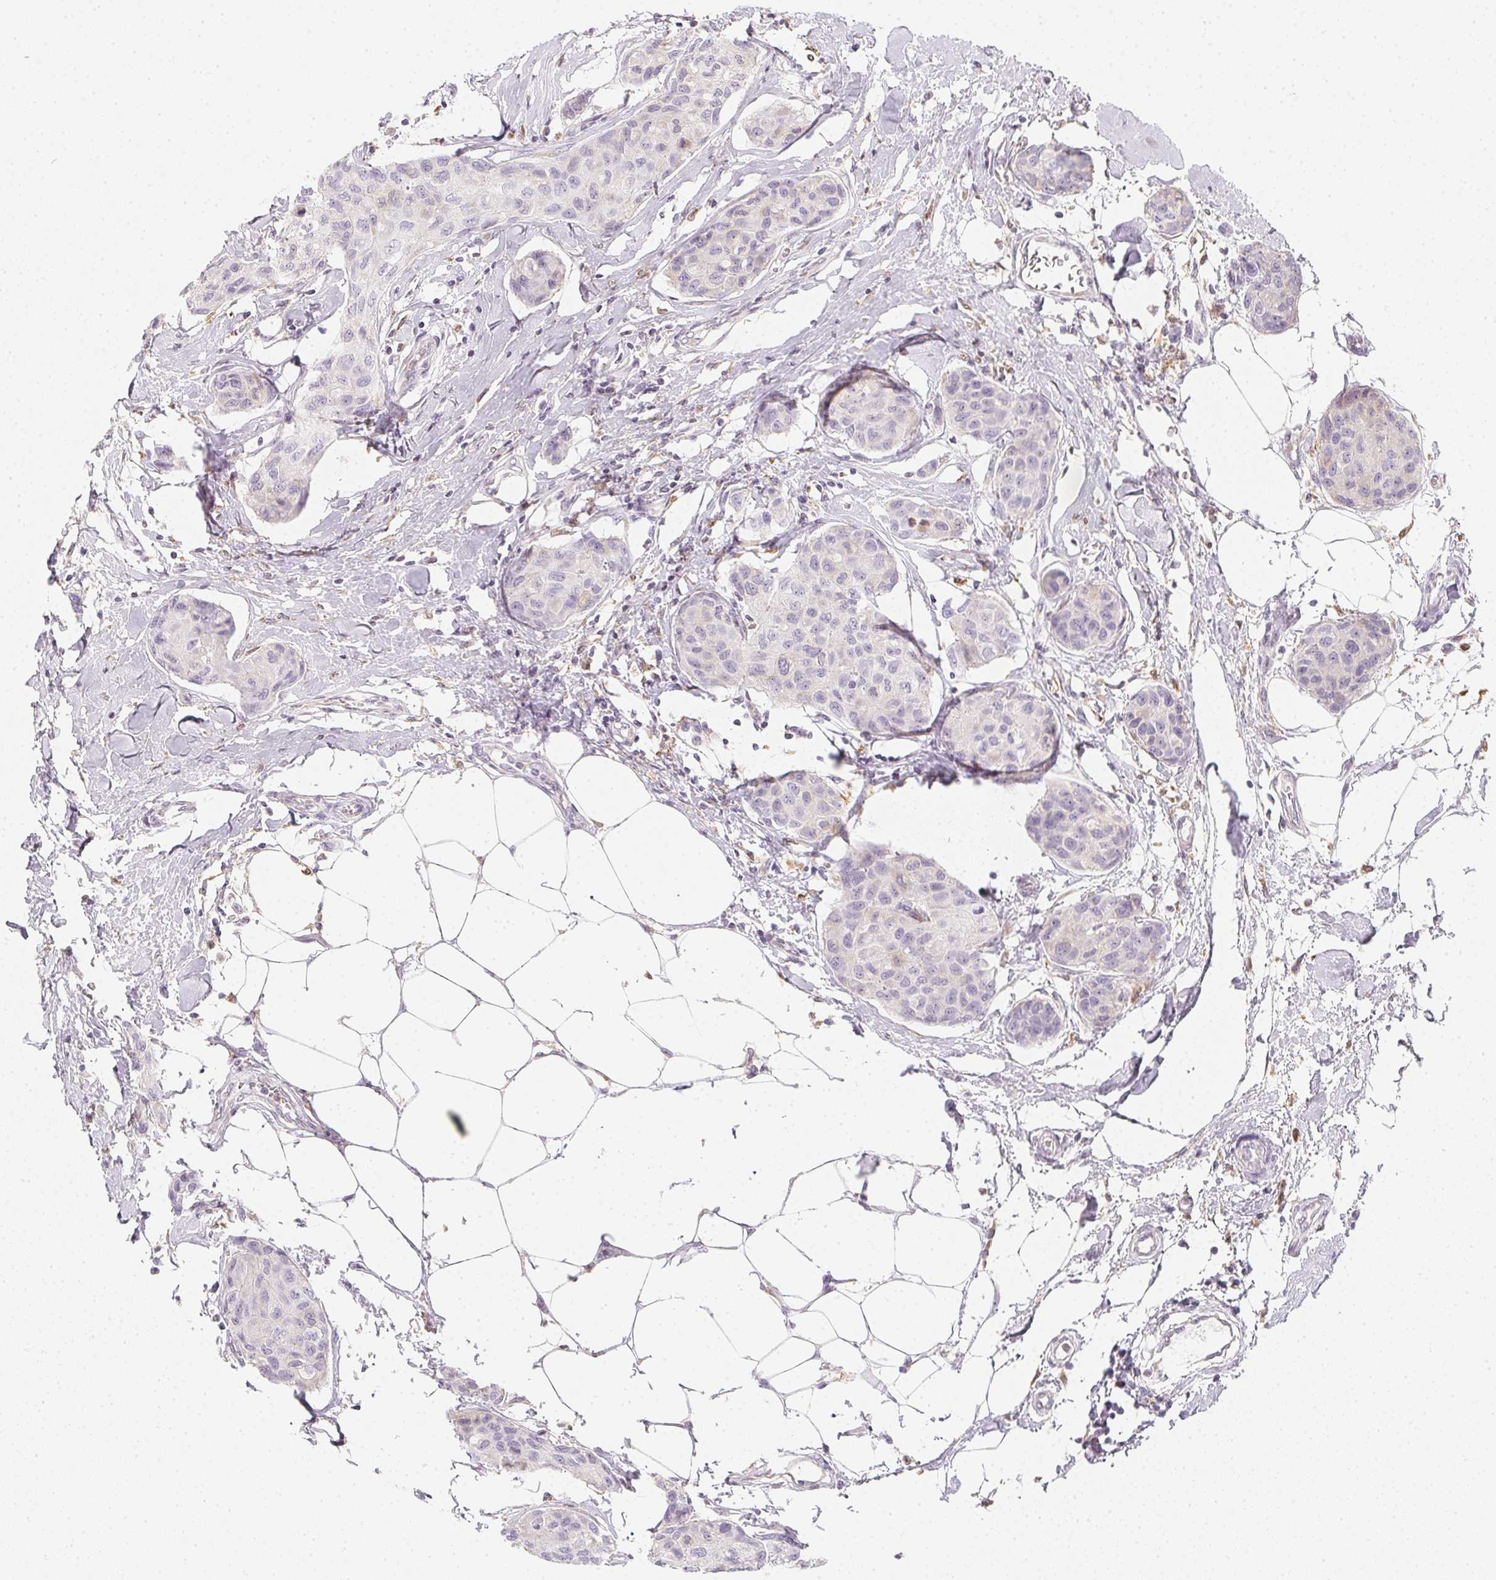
{"staining": {"intensity": "negative", "quantity": "none", "location": "none"}, "tissue": "breast cancer", "cell_type": "Tumor cells", "image_type": "cancer", "snomed": [{"axis": "morphology", "description": "Duct carcinoma"}, {"axis": "topography", "description": "Breast"}], "caption": "Immunohistochemical staining of infiltrating ductal carcinoma (breast) exhibits no significant expression in tumor cells. Brightfield microscopy of immunohistochemistry stained with DAB (3,3'-diaminobenzidine) (brown) and hematoxylin (blue), captured at high magnification.", "gene": "SOAT1", "patient": {"sex": "female", "age": 80}}